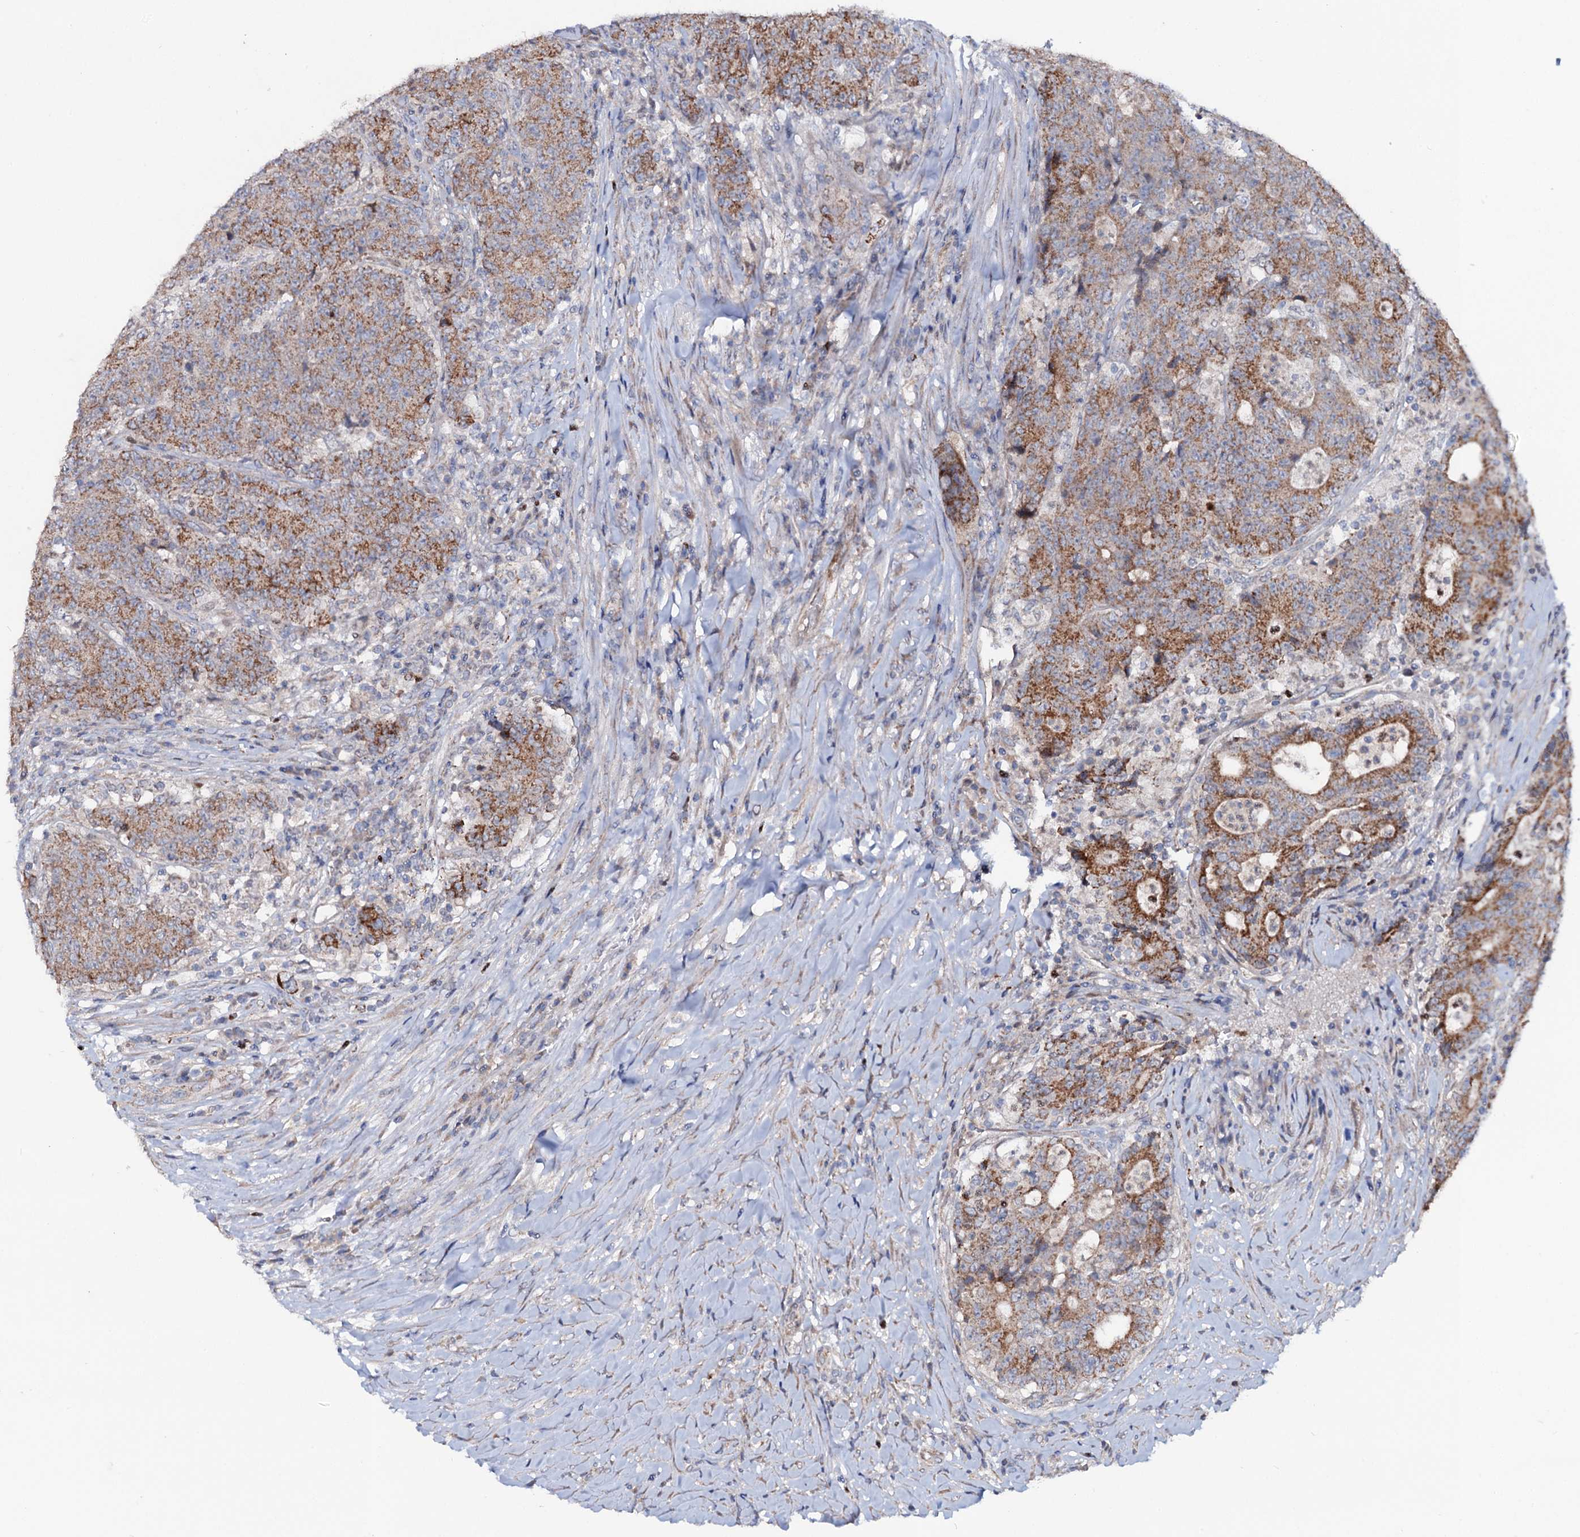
{"staining": {"intensity": "strong", "quantity": ">75%", "location": "cytoplasmic/membranous"}, "tissue": "colorectal cancer", "cell_type": "Tumor cells", "image_type": "cancer", "snomed": [{"axis": "morphology", "description": "Adenocarcinoma, NOS"}, {"axis": "topography", "description": "Colon"}], "caption": "An image showing strong cytoplasmic/membranous expression in approximately >75% of tumor cells in colorectal cancer (adenocarcinoma), as visualized by brown immunohistochemical staining.", "gene": "PPP1R3D", "patient": {"sex": "female", "age": 75}}